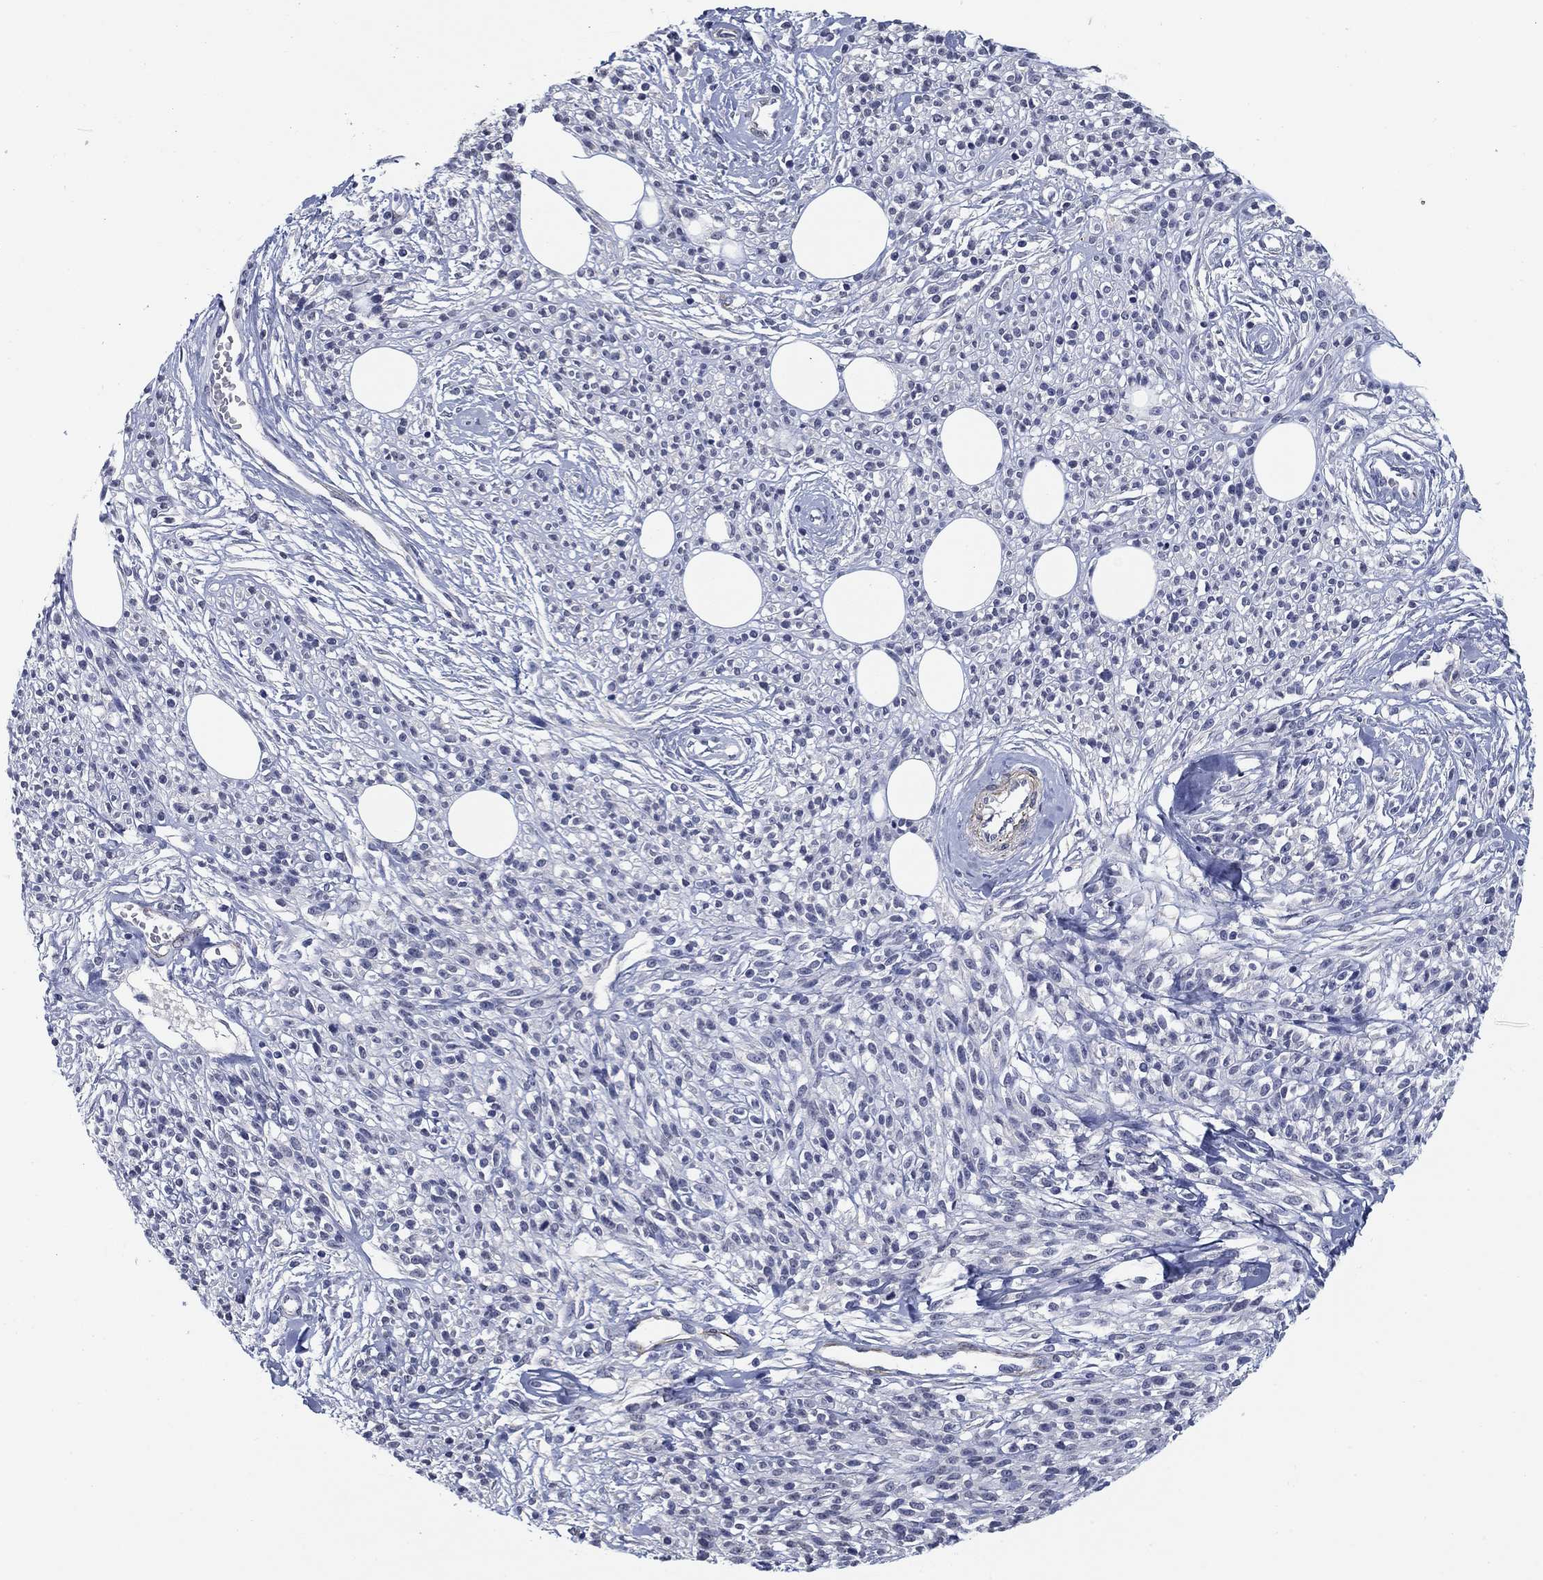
{"staining": {"intensity": "negative", "quantity": "none", "location": "none"}, "tissue": "melanoma", "cell_type": "Tumor cells", "image_type": "cancer", "snomed": [{"axis": "morphology", "description": "Malignant melanoma, NOS"}, {"axis": "topography", "description": "Skin"}, {"axis": "topography", "description": "Skin of trunk"}], "caption": "Tumor cells are negative for protein expression in human malignant melanoma.", "gene": "OTUB2", "patient": {"sex": "male", "age": 74}}